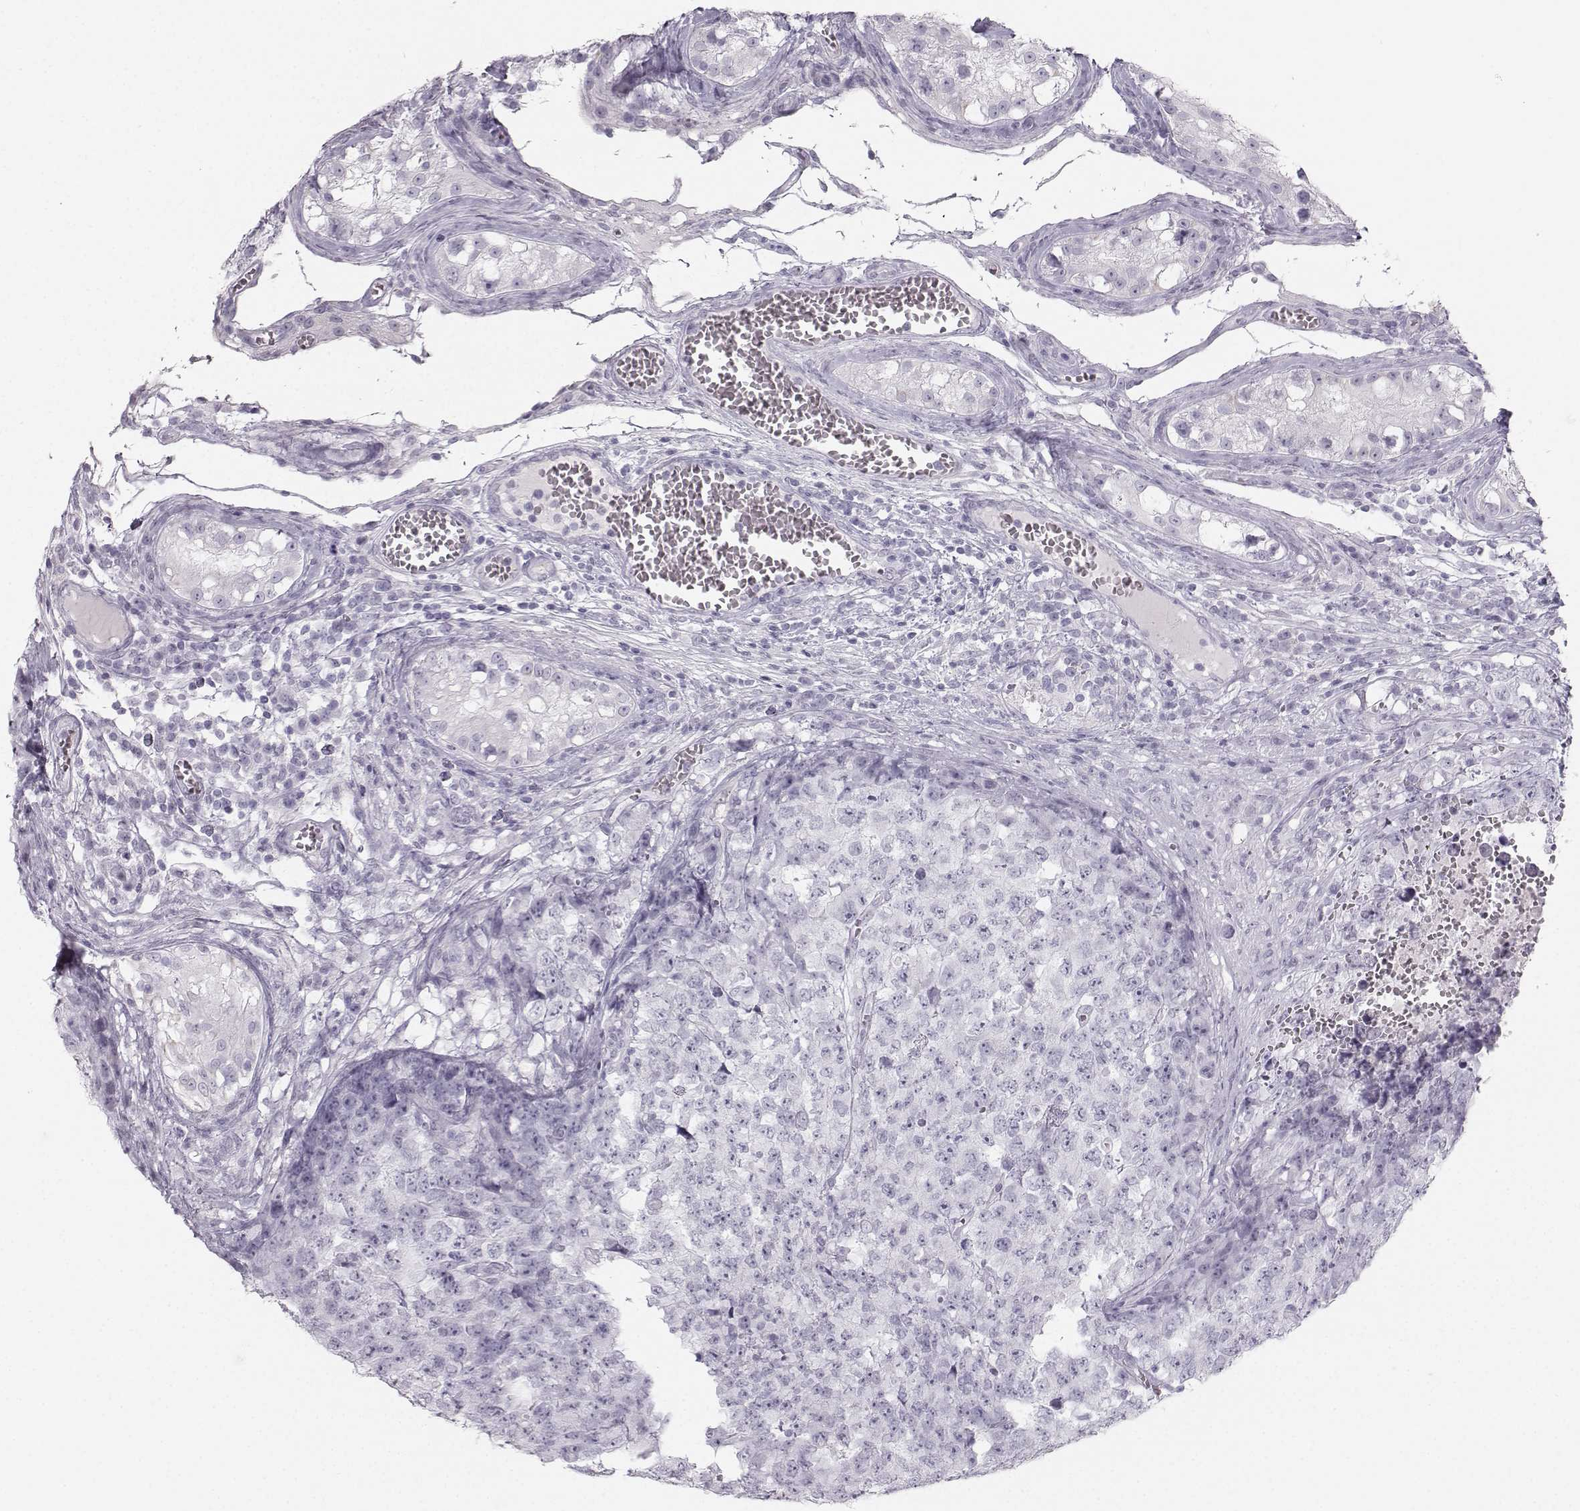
{"staining": {"intensity": "negative", "quantity": "none", "location": "none"}, "tissue": "testis cancer", "cell_type": "Tumor cells", "image_type": "cancer", "snomed": [{"axis": "morphology", "description": "Carcinoma, Embryonal, NOS"}, {"axis": "topography", "description": "Testis"}], "caption": "Tumor cells are negative for brown protein staining in testis cancer (embryonal carcinoma).", "gene": "CASR", "patient": {"sex": "male", "age": 23}}